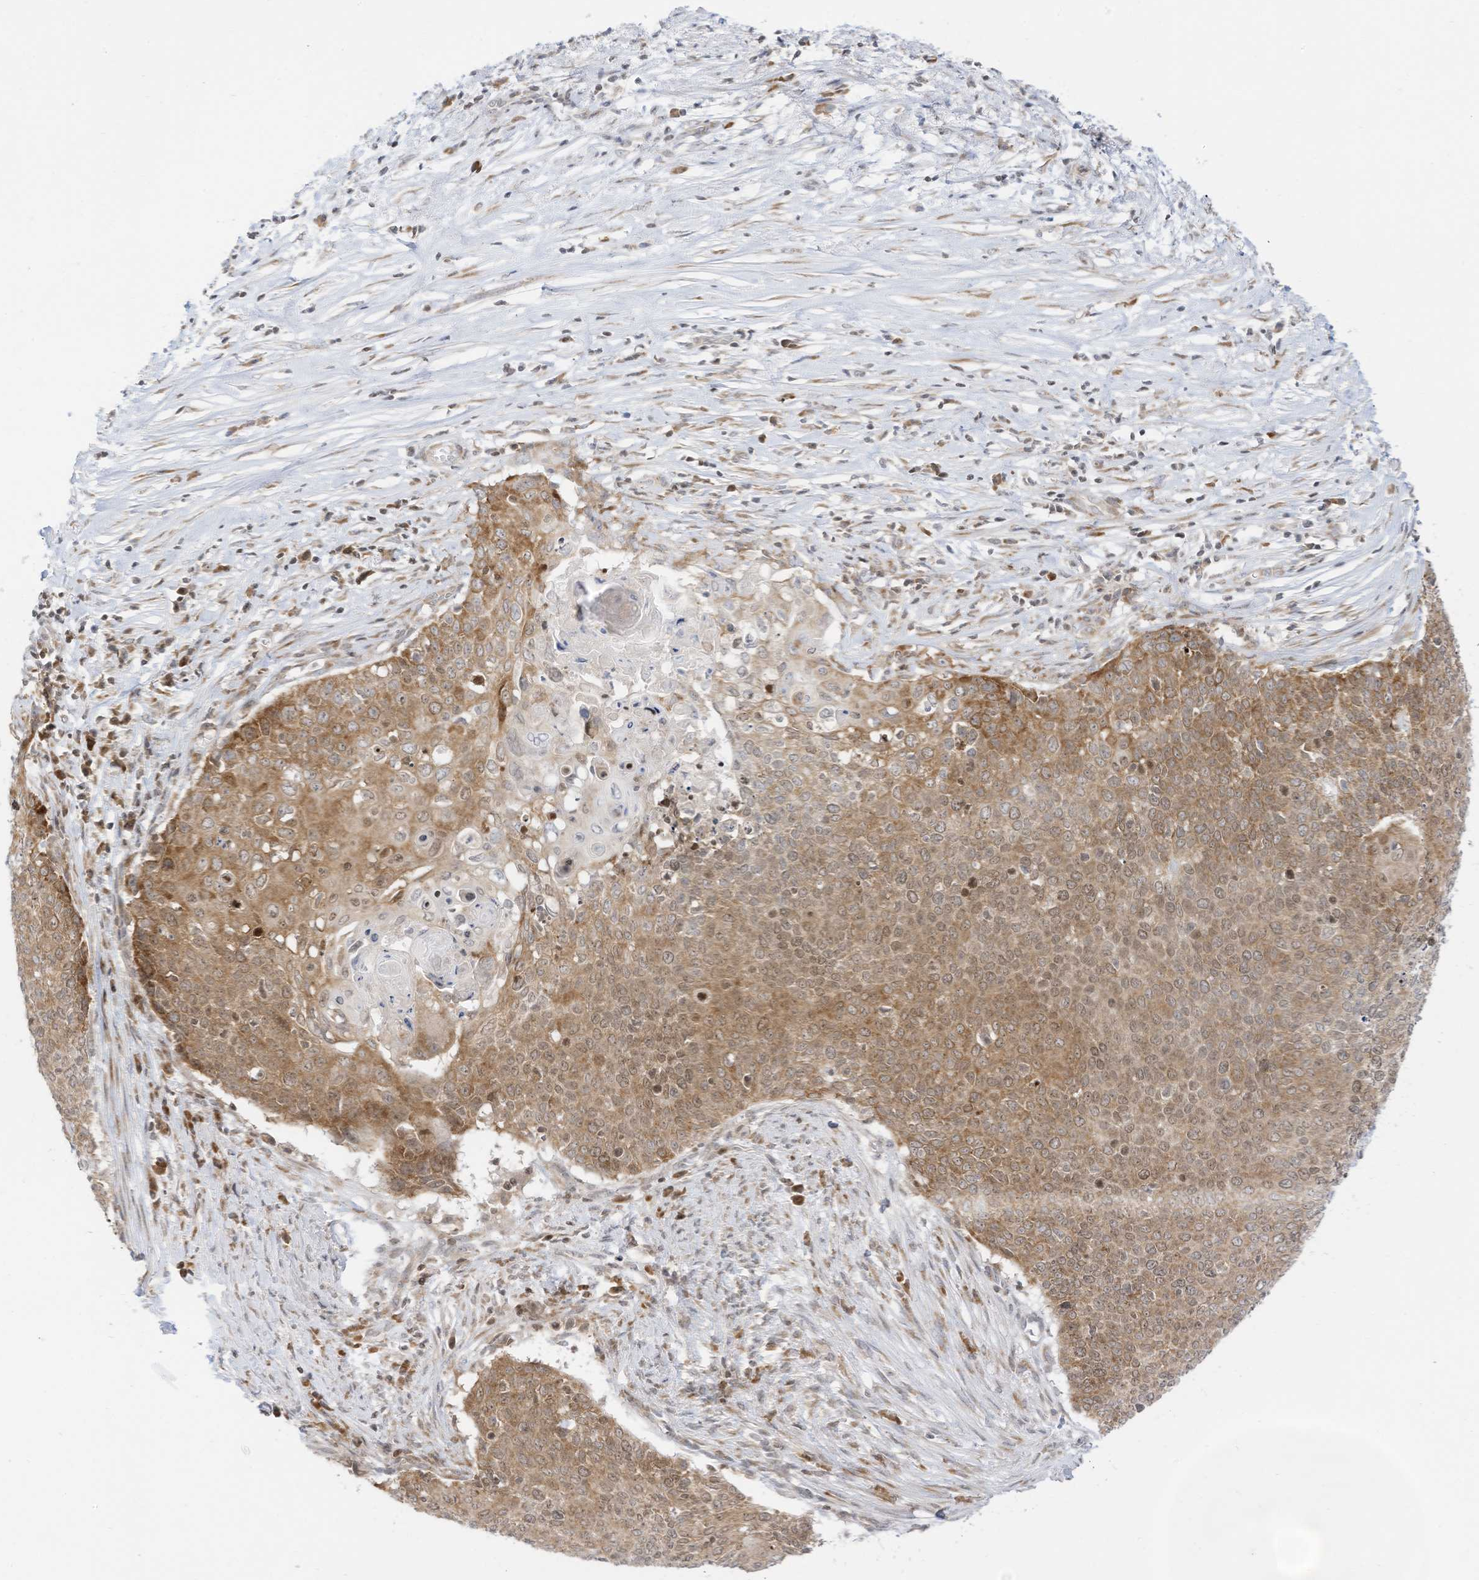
{"staining": {"intensity": "moderate", "quantity": ">75%", "location": "cytoplasmic/membranous"}, "tissue": "cervical cancer", "cell_type": "Tumor cells", "image_type": "cancer", "snomed": [{"axis": "morphology", "description": "Squamous cell carcinoma, NOS"}, {"axis": "topography", "description": "Cervix"}], "caption": "Cervical cancer was stained to show a protein in brown. There is medium levels of moderate cytoplasmic/membranous staining in approximately >75% of tumor cells.", "gene": "EDF1", "patient": {"sex": "female", "age": 39}}